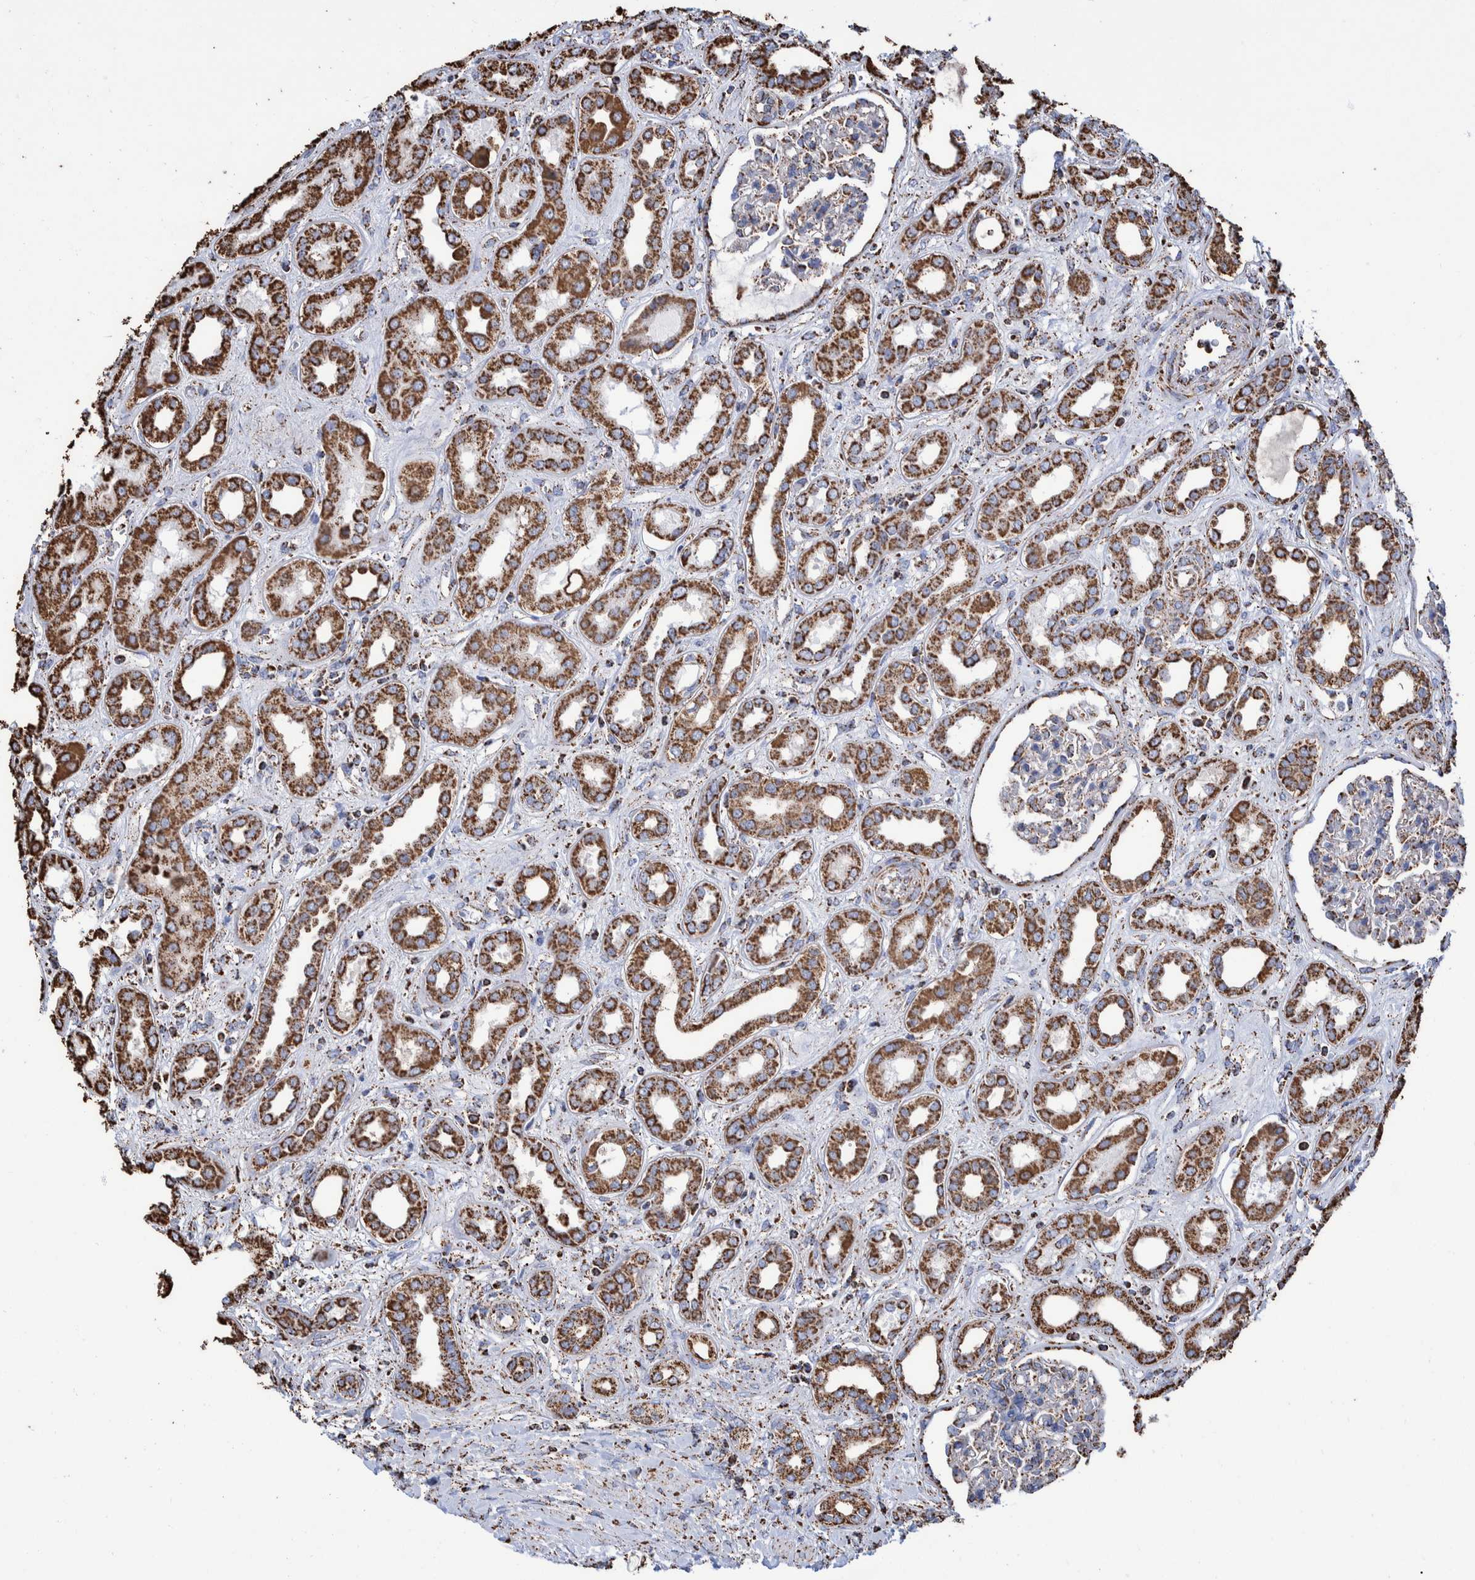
{"staining": {"intensity": "moderate", "quantity": "25%-75%", "location": "cytoplasmic/membranous"}, "tissue": "kidney", "cell_type": "Cells in glomeruli", "image_type": "normal", "snomed": [{"axis": "morphology", "description": "Normal tissue, NOS"}, {"axis": "topography", "description": "Kidney"}], "caption": "Brown immunohistochemical staining in unremarkable kidney displays moderate cytoplasmic/membranous positivity in approximately 25%-75% of cells in glomeruli. The staining was performed using DAB (3,3'-diaminobenzidine) to visualize the protein expression in brown, while the nuclei were stained in blue with hematoxylin (Magnification: 20x).", "gene": "VPS26C", "patient": {"sex": "male", "age": 59}}